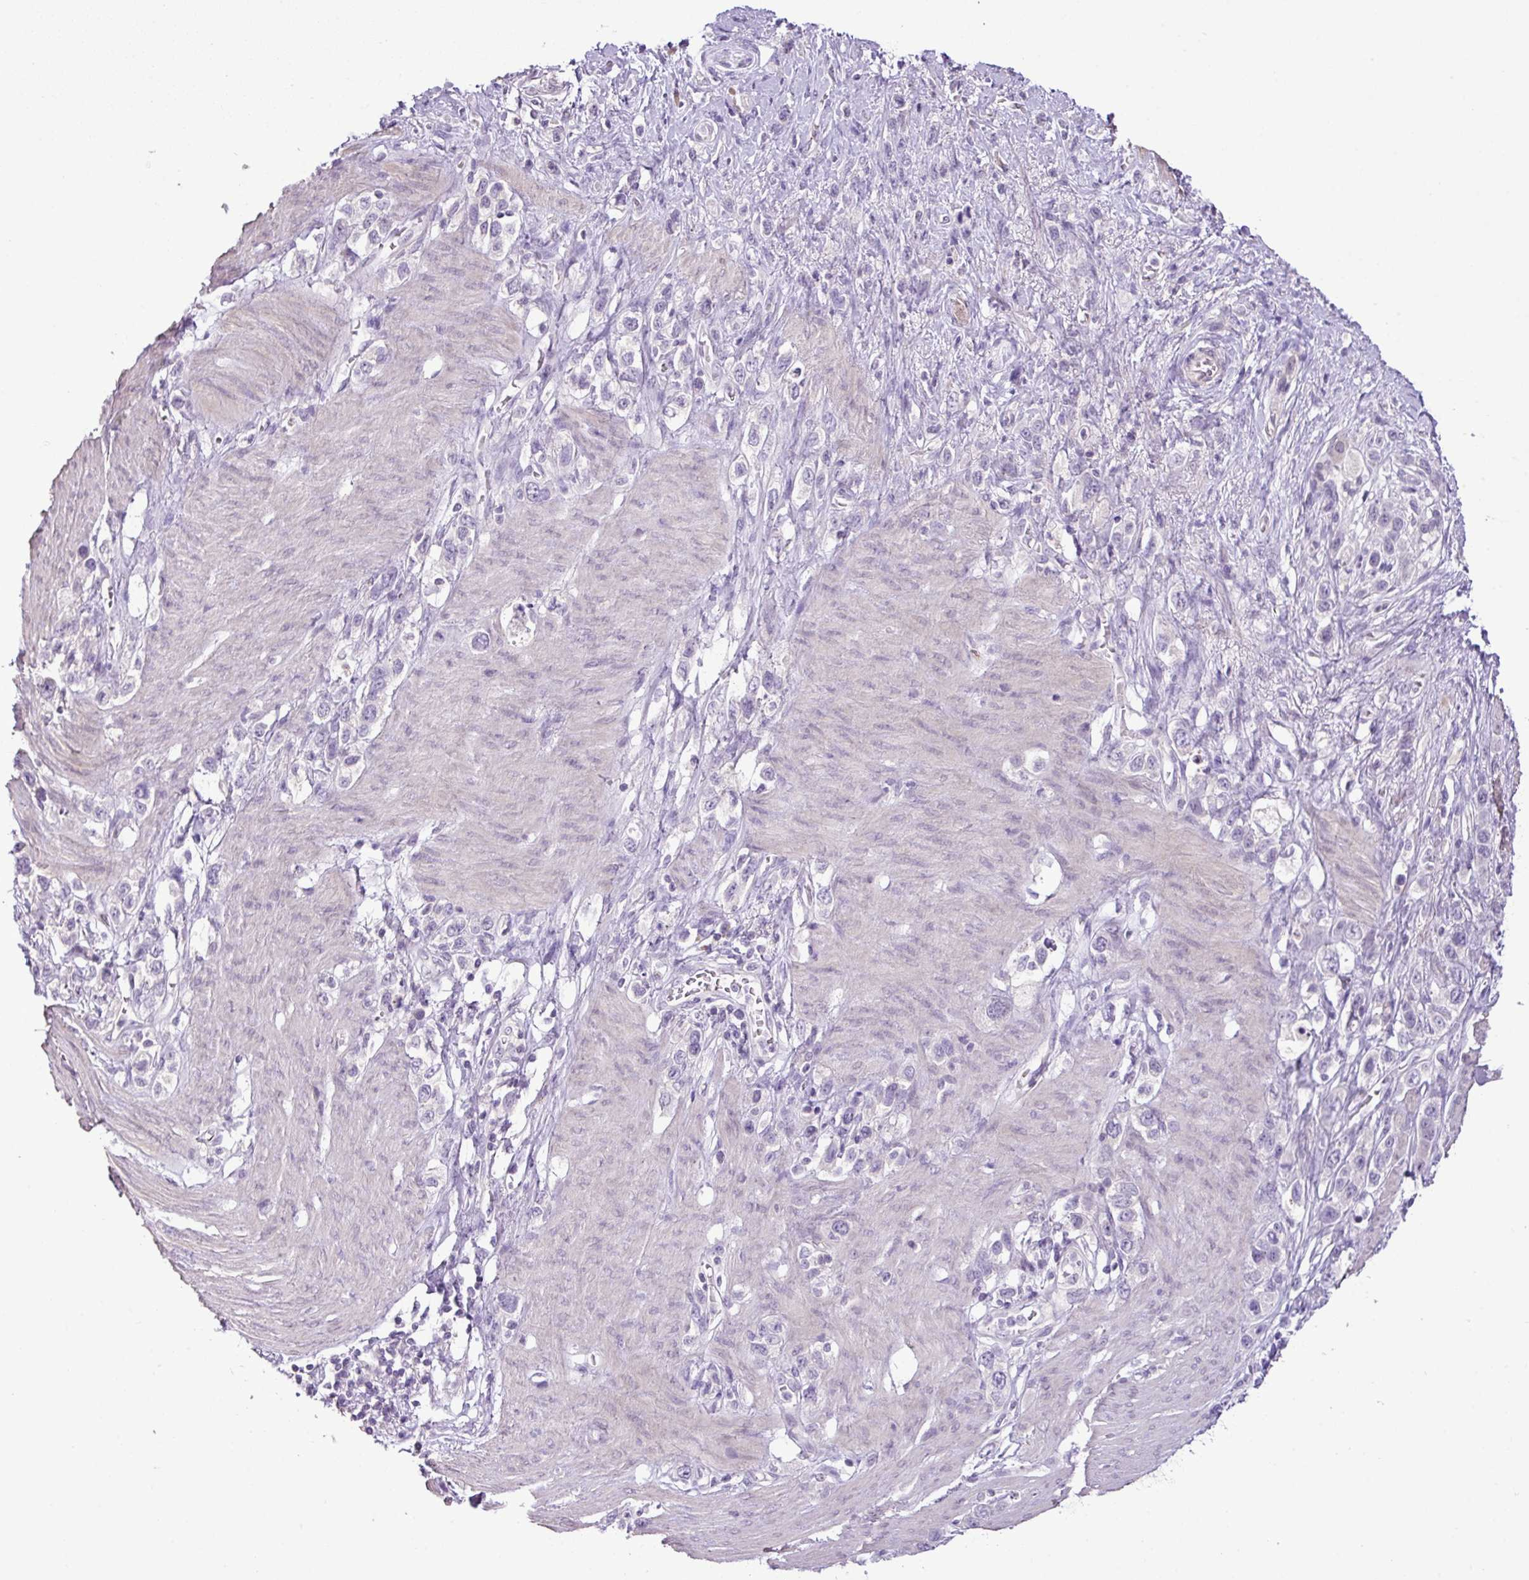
{"staining": {"intensity": "negative", "quantity": "none", "location": "none"}, "tissue": "stomach cancer", "cell_type": "Tumor cells", "image_type": "cancer", "snomed": [{"axis": "morphology", "description": "Adenocarcinoma, NOS"}, {"axis": "topography", "description": "Stomach"}], "caption": "Immunohistochemistry (IHC) photomicrograph of human stomach cancer stained for a protein (brown), which exhibits no staining in tumor cells. (Brightfield microscopy of DAB (3,3'-diaminobenzidine) immunohistochemistry (IHC) at high magnification).", "gene": "DNAJB13", "patient": {"sex": "female", "age": 65}}